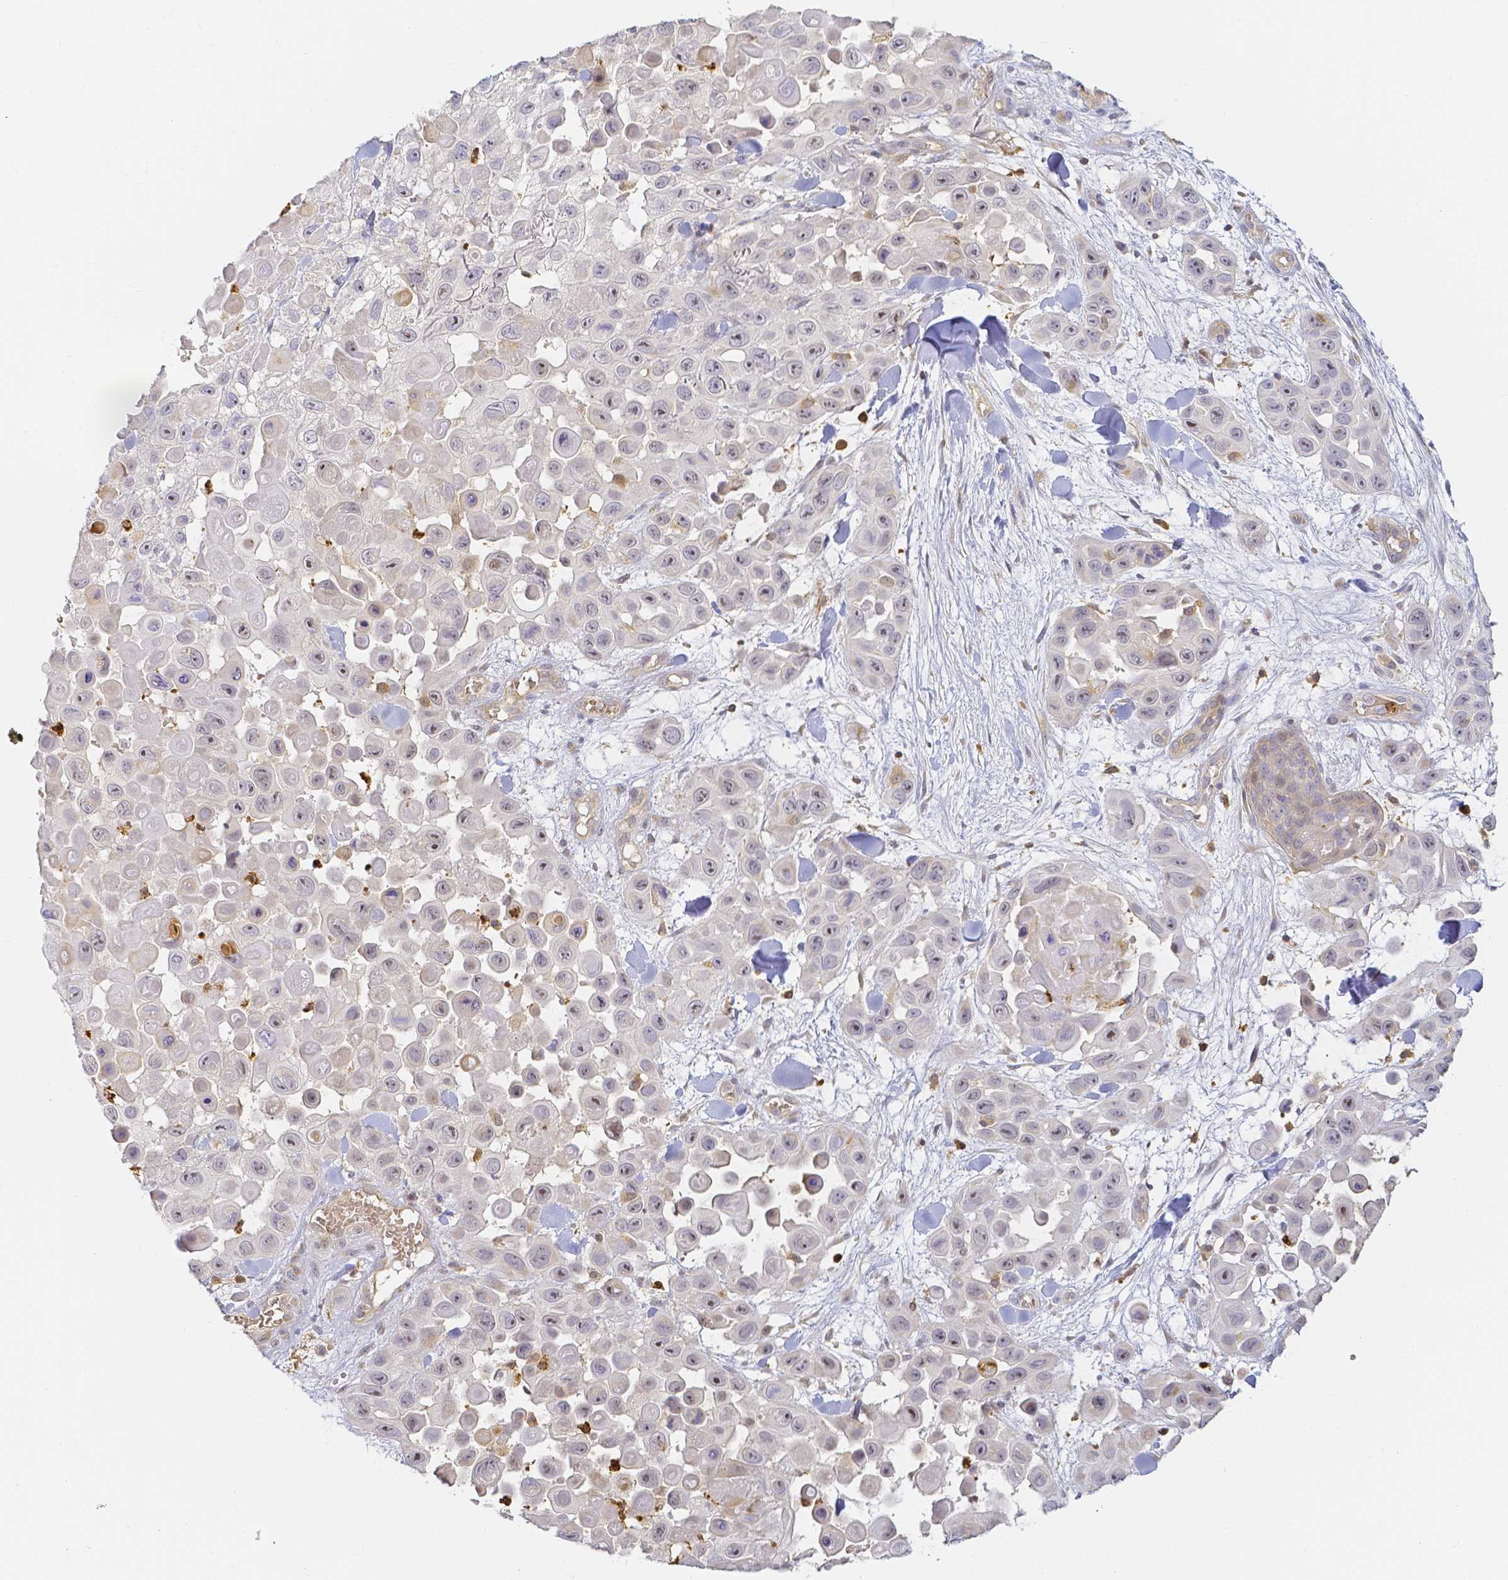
{"staining": {"intensity": "moderate", "quantity": "<25%", "location": "nuclear"}, "tissue": "skin cancer", "cell_type": "Tumor cells", "image_type": "cancer", "snomed": [{"axis": "morphology", "description": "Squamous cell carcinoma, NOS"}, {"axis": "topography", "description": "Skin"}], "caption": "Immunohistochemistry of skin cancer shows low levels of moderate nuclear staining in approximately <25% of tumor cells.", "gene": "KCNH1", "patient": {"sex": "male", "age": 81}}